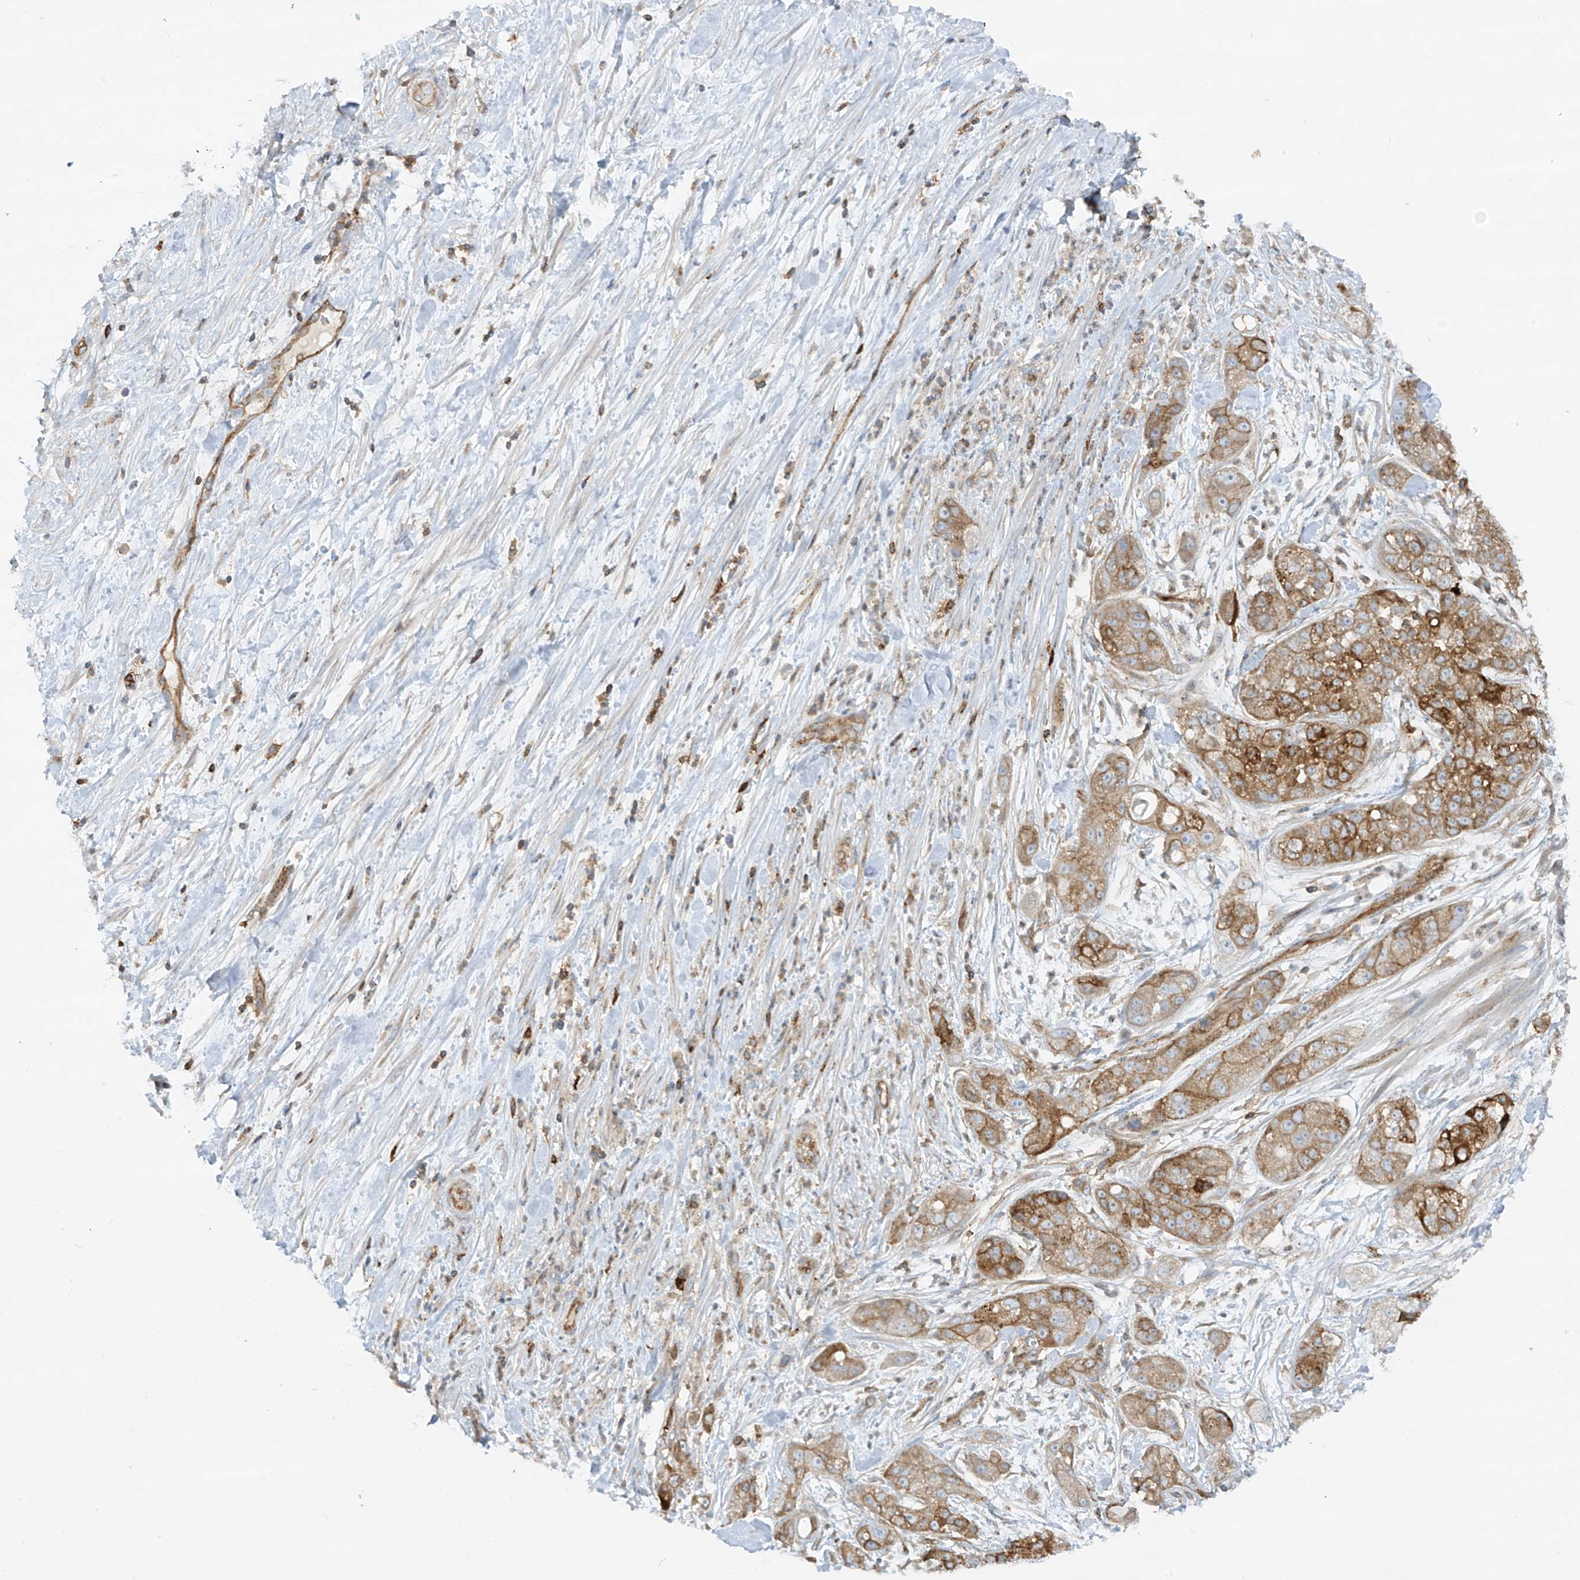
{"staining": {"intensity": "strong", "quantity": ">75%", "location": "cytoplasmic/membranous"}, "tissue": "pancreatic cancer", "cell_type": "Tumor cells", "image_type": "cancer", "snomed": [{"axis": "morphology", "description": "Adenocarcinoma, NOS"}, {"axis": "topography", "description": "Pancreas"}], "caption": "IHC histopathology image of neoplastic tissue: human adenocarcinoma (pancreatic) stained using immunohistochemistry (IHC) exhibits high levels of strong protein expression localized specifically in the cytoplasmic/membranous of tumor cells, appearing as a cytoplasmic/membranous brown color.", "gene": "HLA-E", "patient": {"sex": "female", "age": 78}}